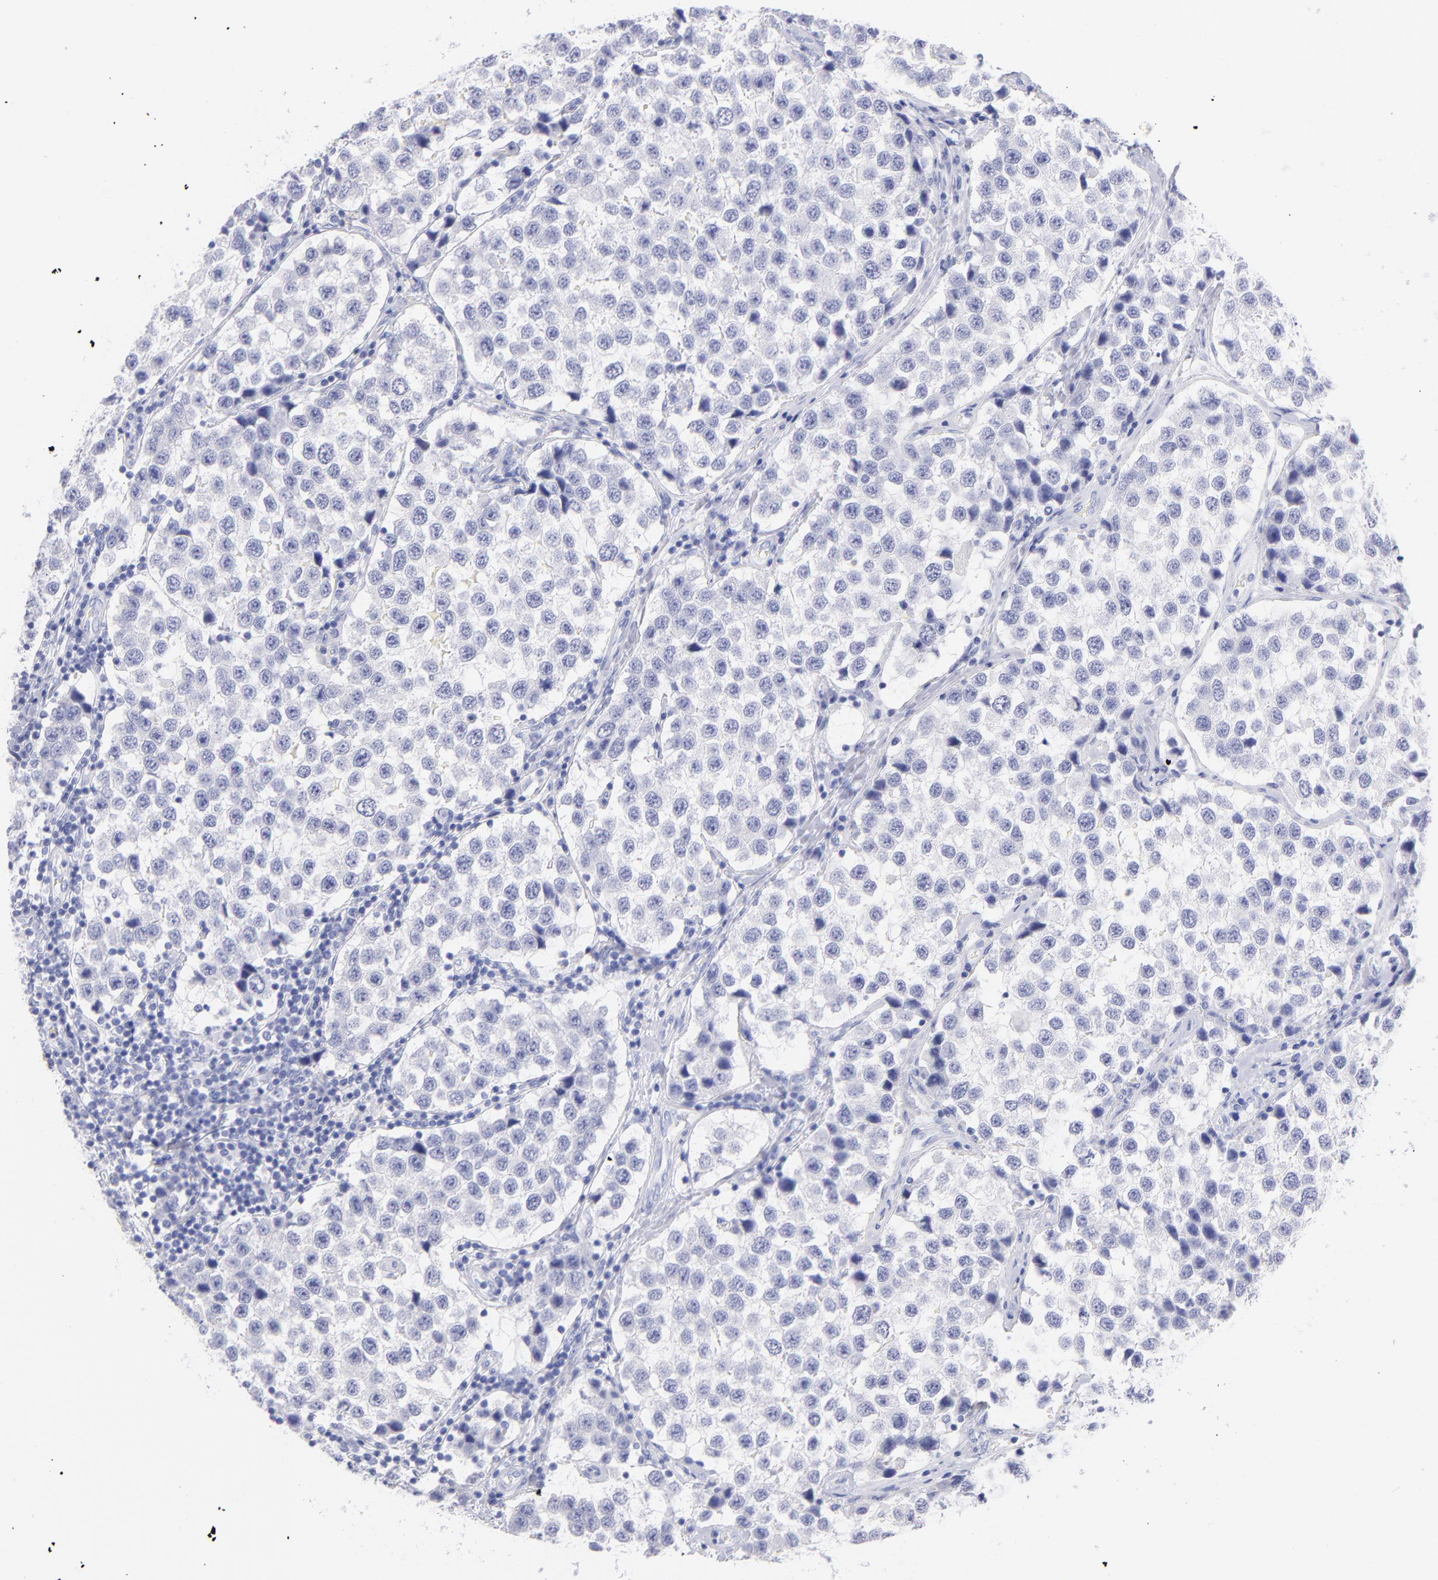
{"staining": {"intensity": "negative", "quantity": "none", "location": "none"}, "tissue": "testis cancer", "cell_type": "Tumor cells", "image_type": "cancer", "snomed": [{"axis": "morphology", "description": "Seminoma, NOS"}, {"axis": "topography", "description": "Testis"}], "caption": "Tumor cells are negative for brown protein staining in testis cancer. The staining was performed using DAB (3,3'-diaminobenzidine) to visualize the protein expression in brown, while the nuclei were stained in blue with hematoxylin (Magnification: 20x).", "gene": "SCGN", "patient": {"sex": "male", "age": 39}}